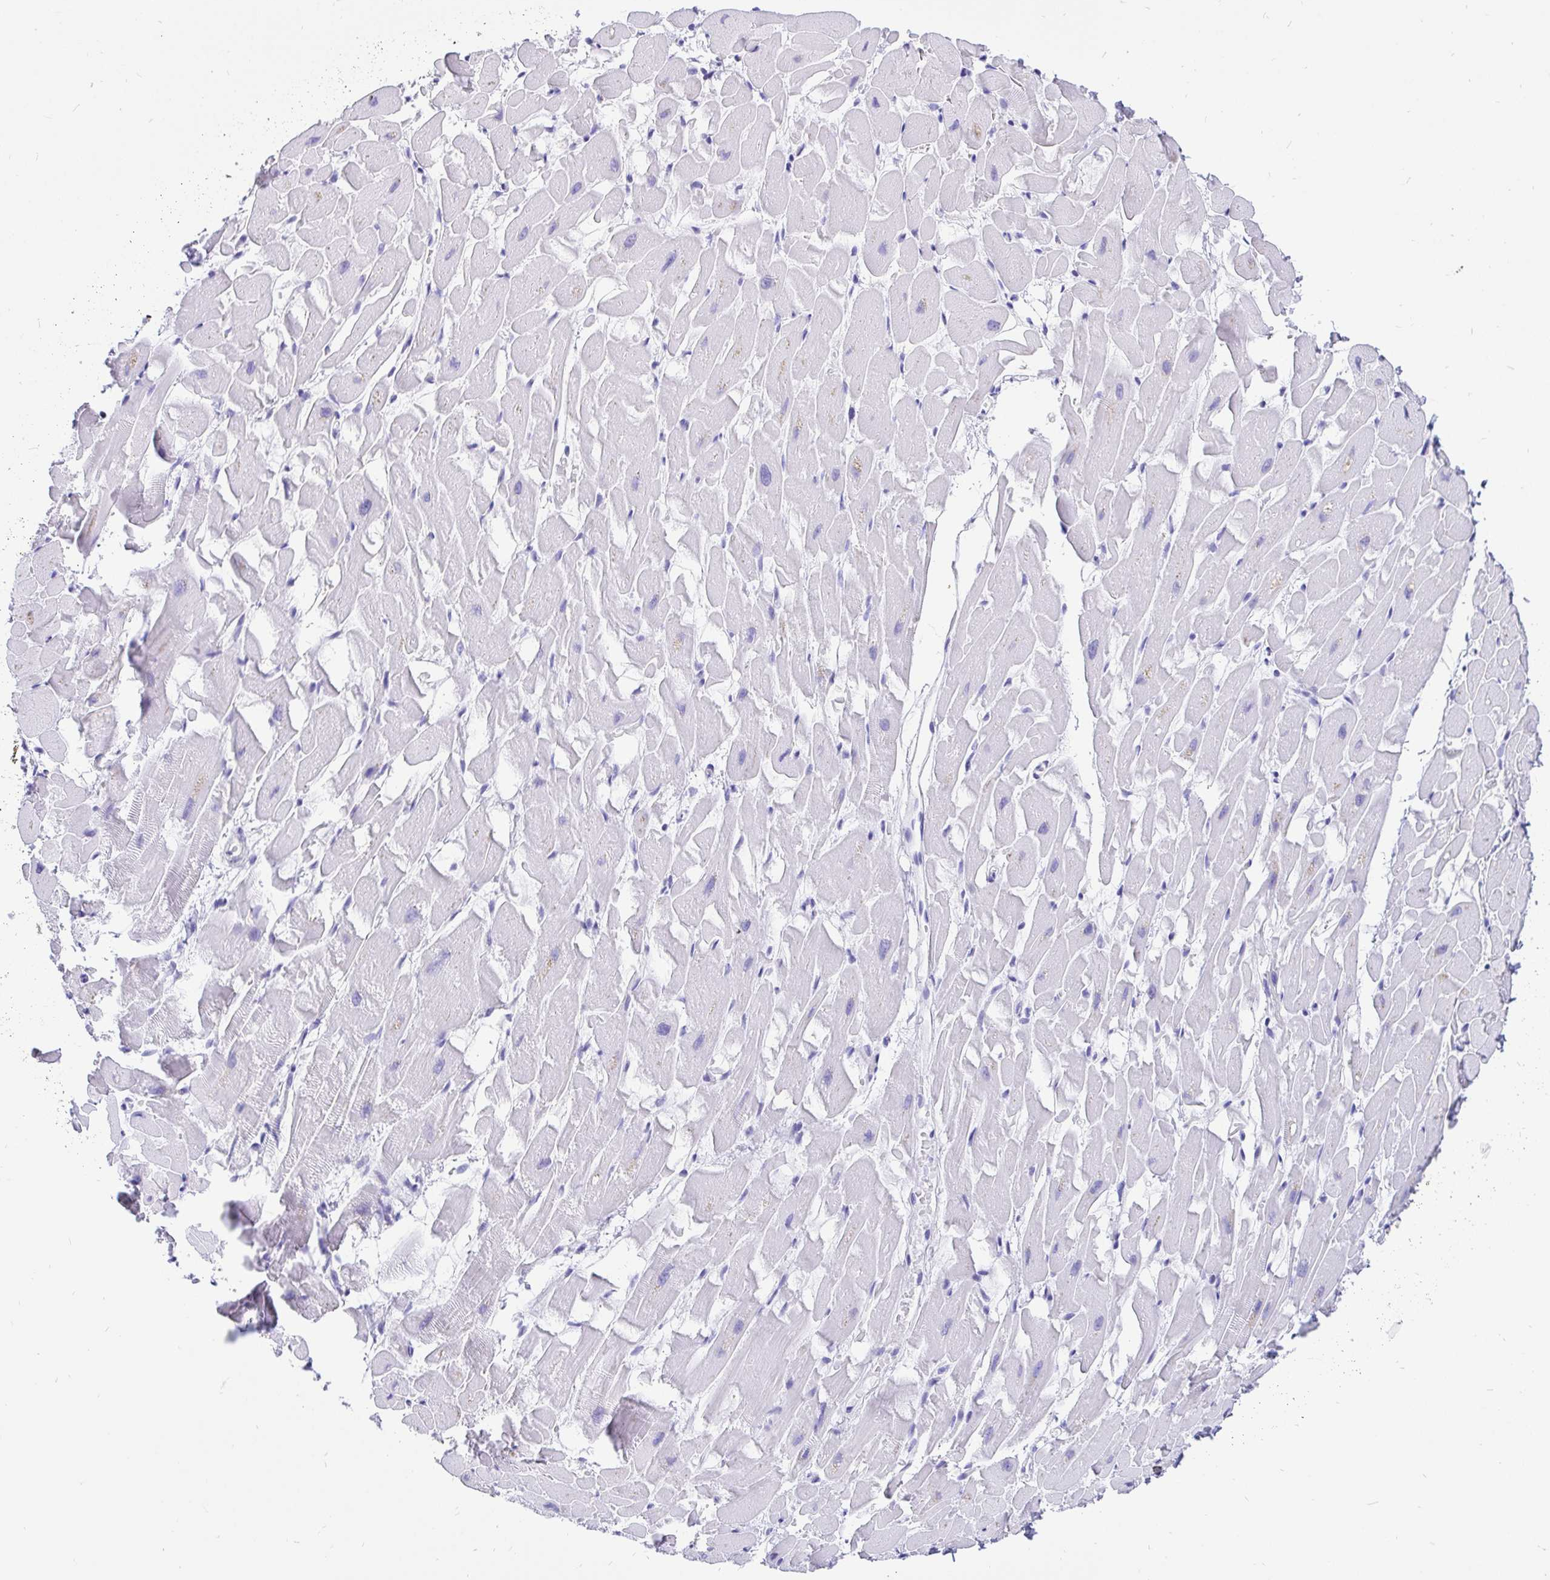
{"staining": {"intensity": "negative", "quantity": "none", "location": "none"}, "tissue": "heart muscle", "cell_type": "Cardiomyocytes", "image_type": "normal", "snomed": [{"axis": "morphology", "description": "Normal tissue, NOS"}, {"axis": "topography", "description": "Heart"}], "caption": "An image of human heart muscle is negative for staining in cardiomyocytes. The staining is performed using DAB brown chromogen with nuclei counter-stained in using hematoxylin.", "gene": "KRT13", "patient": {"sex": "male", "age": 37}}